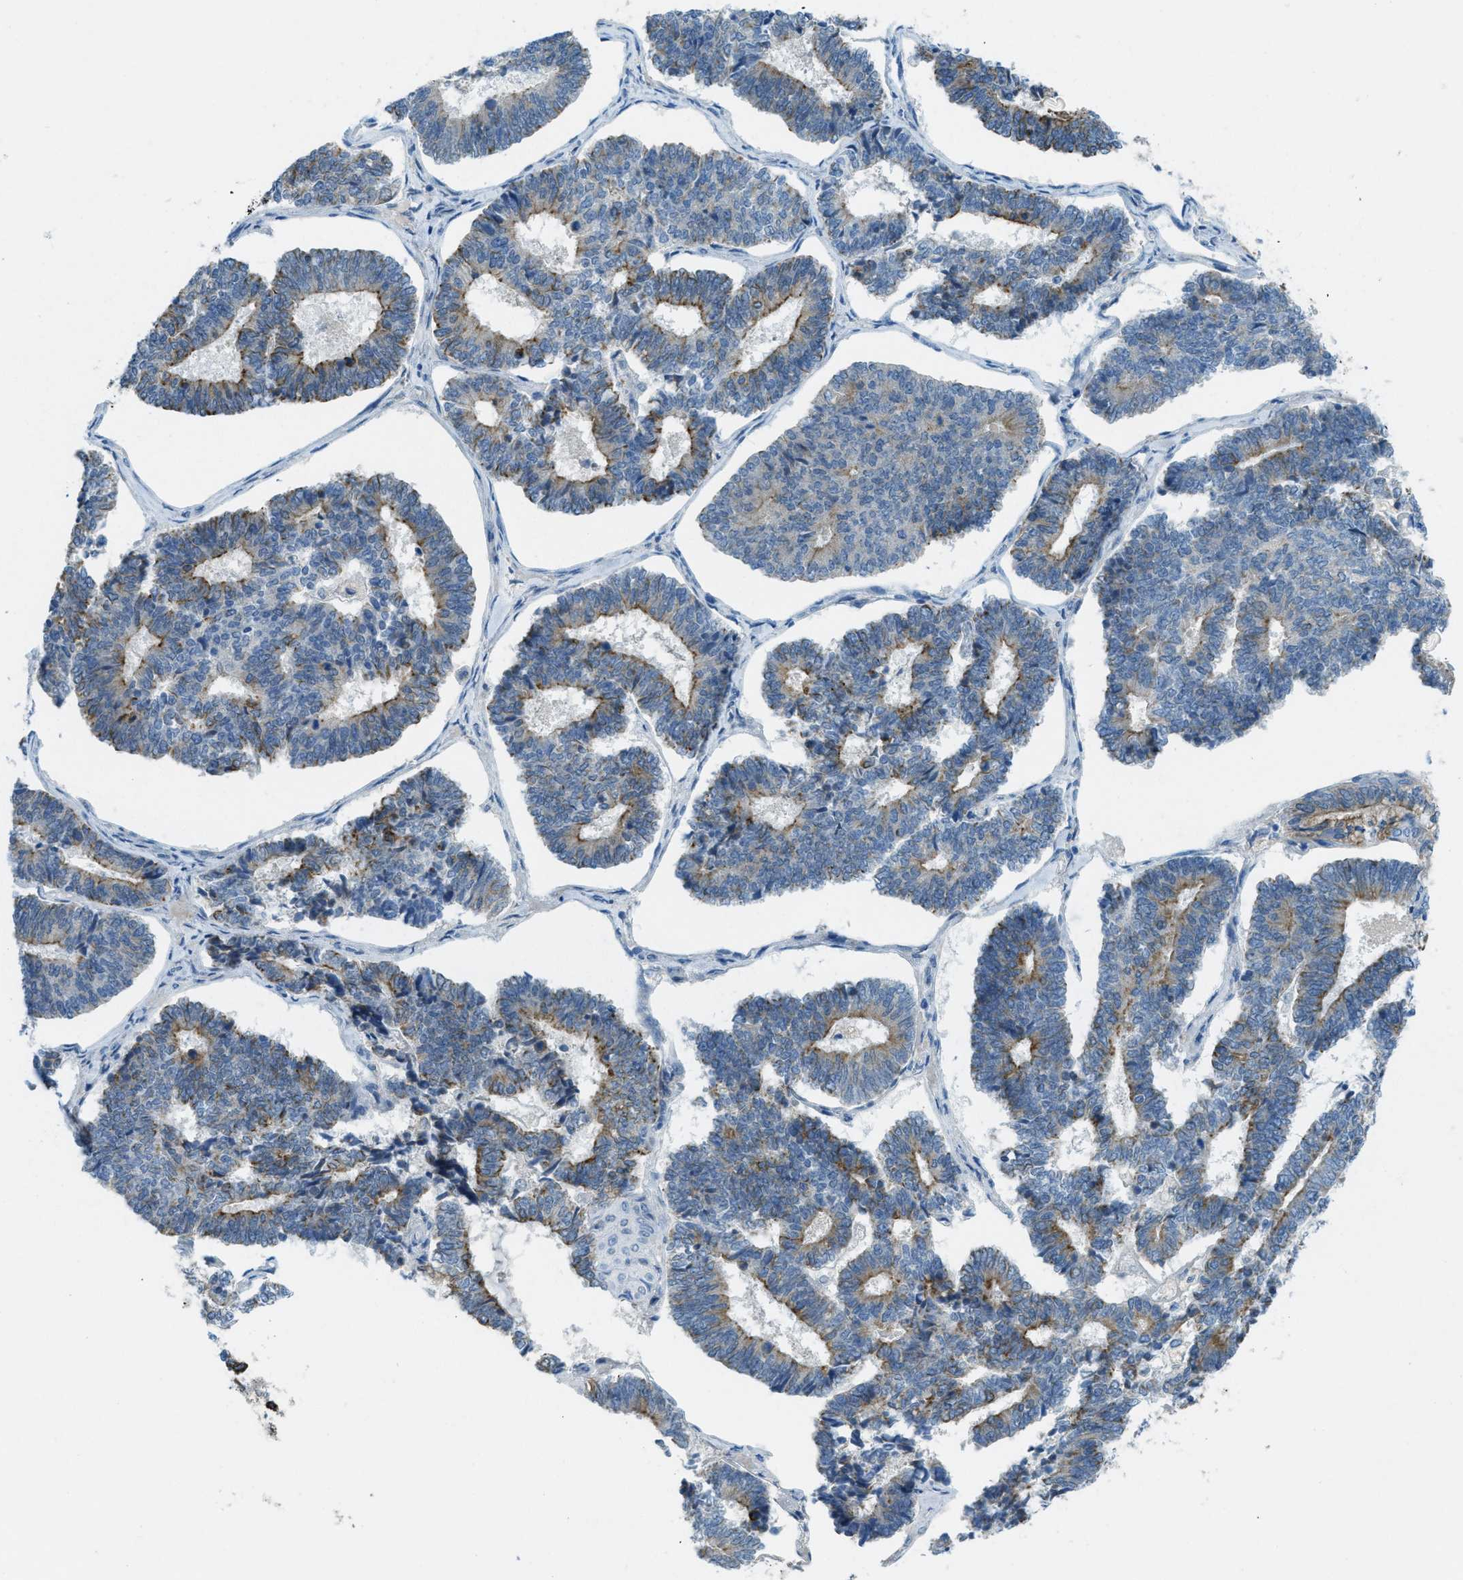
{"staining": {"intensity": "moderate", "quantity": "<25%", "location": "cytoplasmic/membranous"}, "tissue": "endometrial cancer", "cell_type": "Tumor cells", "image_type": "cancer", "snomed": [{"axis": "morphology", "description": "Adenocarcinoma, NOS"}, {"axis": "topography", "description": "Endometrium"}], "caption": "Tumor cells exhibit moderate cytoplasmic/membranous staining in about <25% of cells in adenocarcinoma (endometrial). Nuclei are stained in blue.", "gene": "KLHL8", "patient": {"sex": "female", "age": 70}}